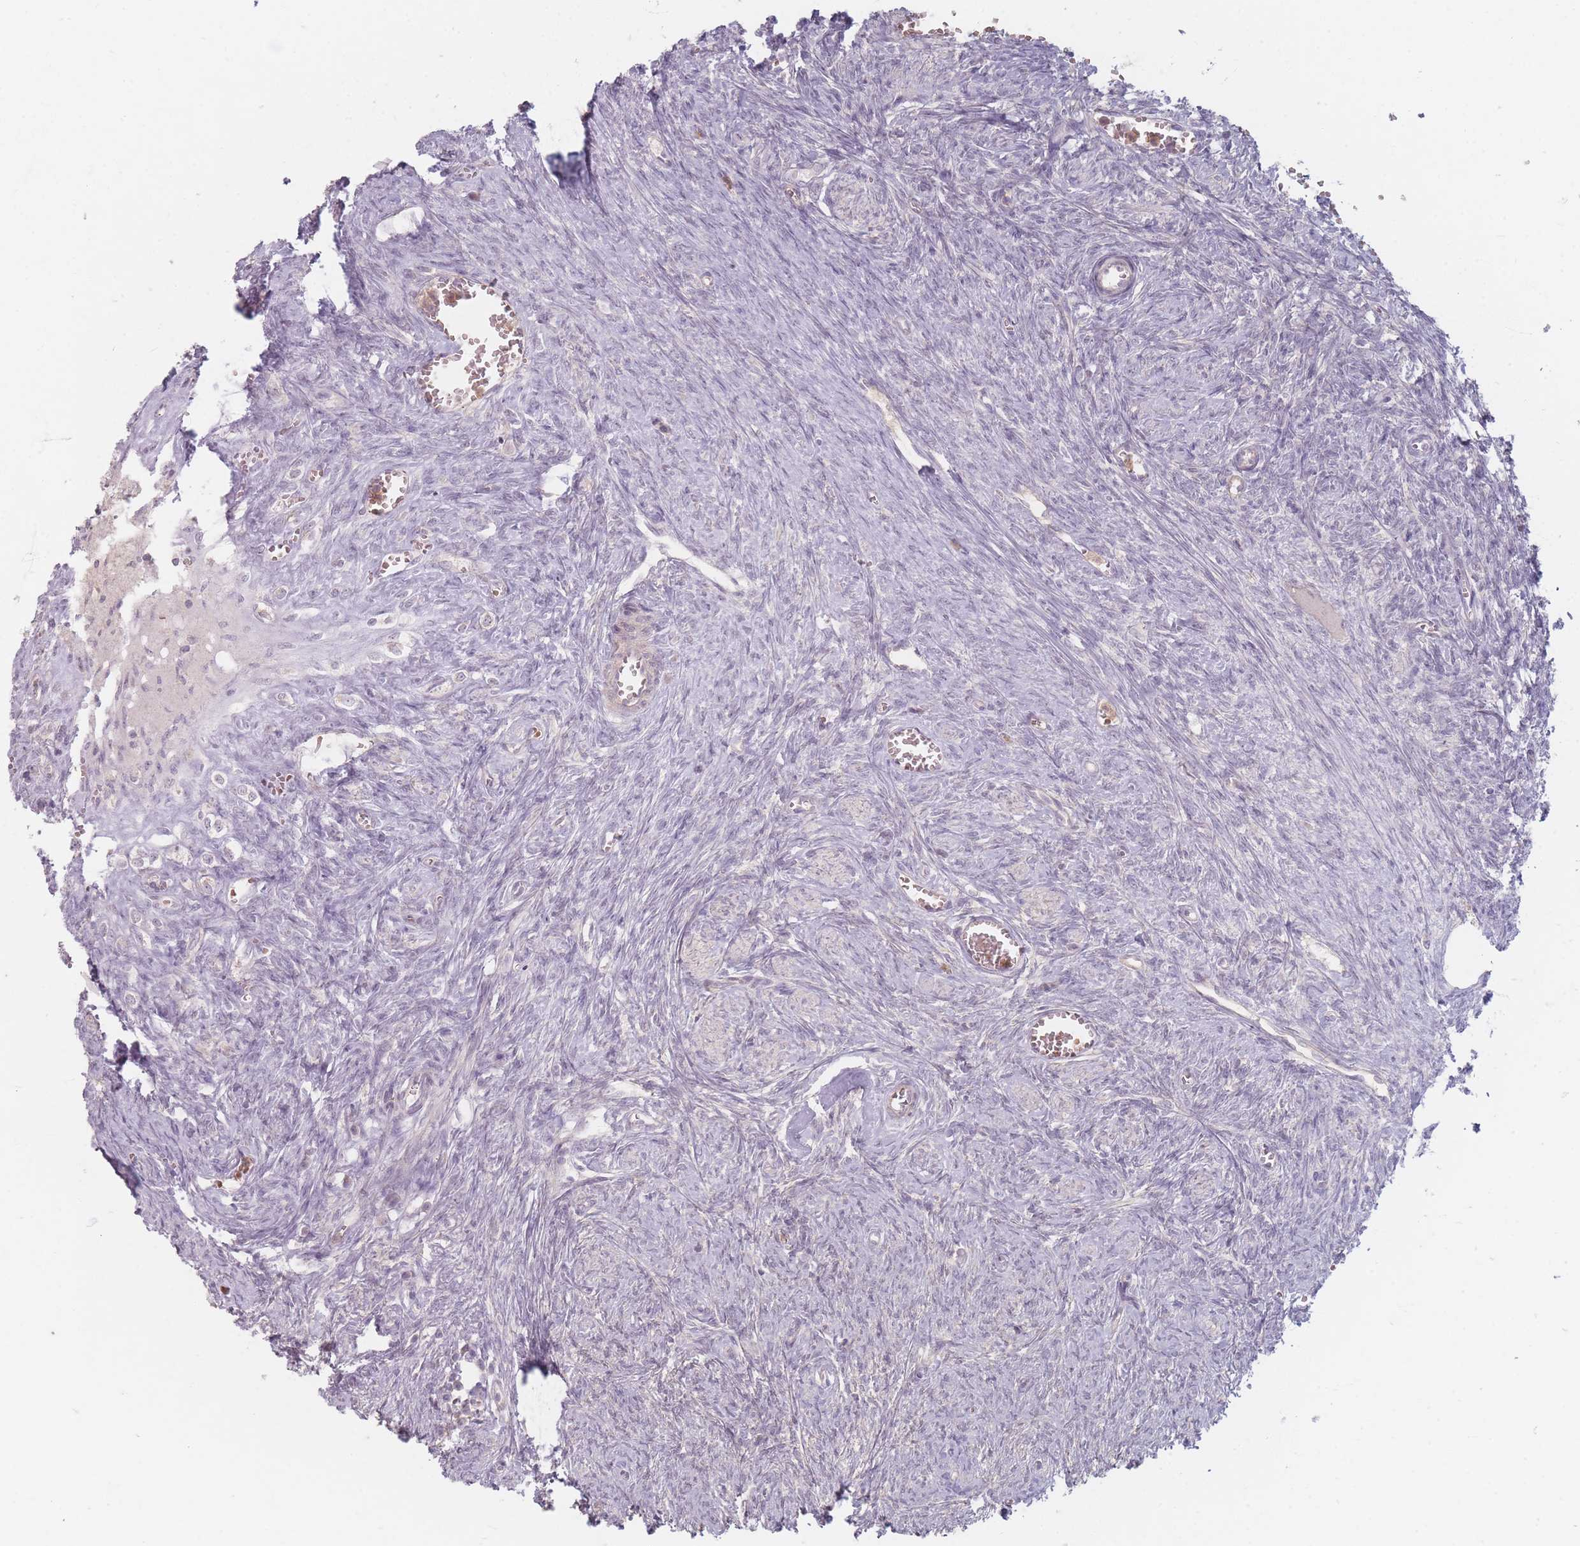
{"staining": {"intensity": "negative", "quantity": "none", "location": "none"}, "tissue": "ovary", "cell_type": "Ovarian stroma cells", "image_type": "normal", "snomed": [{"axis": "morphology", "description": "Normal tissue, NOS"}, {"axis": "topography", "description": "Ovary"}], "caption": "IHC of normal human ovary reveals no staining in ovarian stroma cells.", "gene": "CHCHD7", "patient": {"sex": "female", "age": 44}}